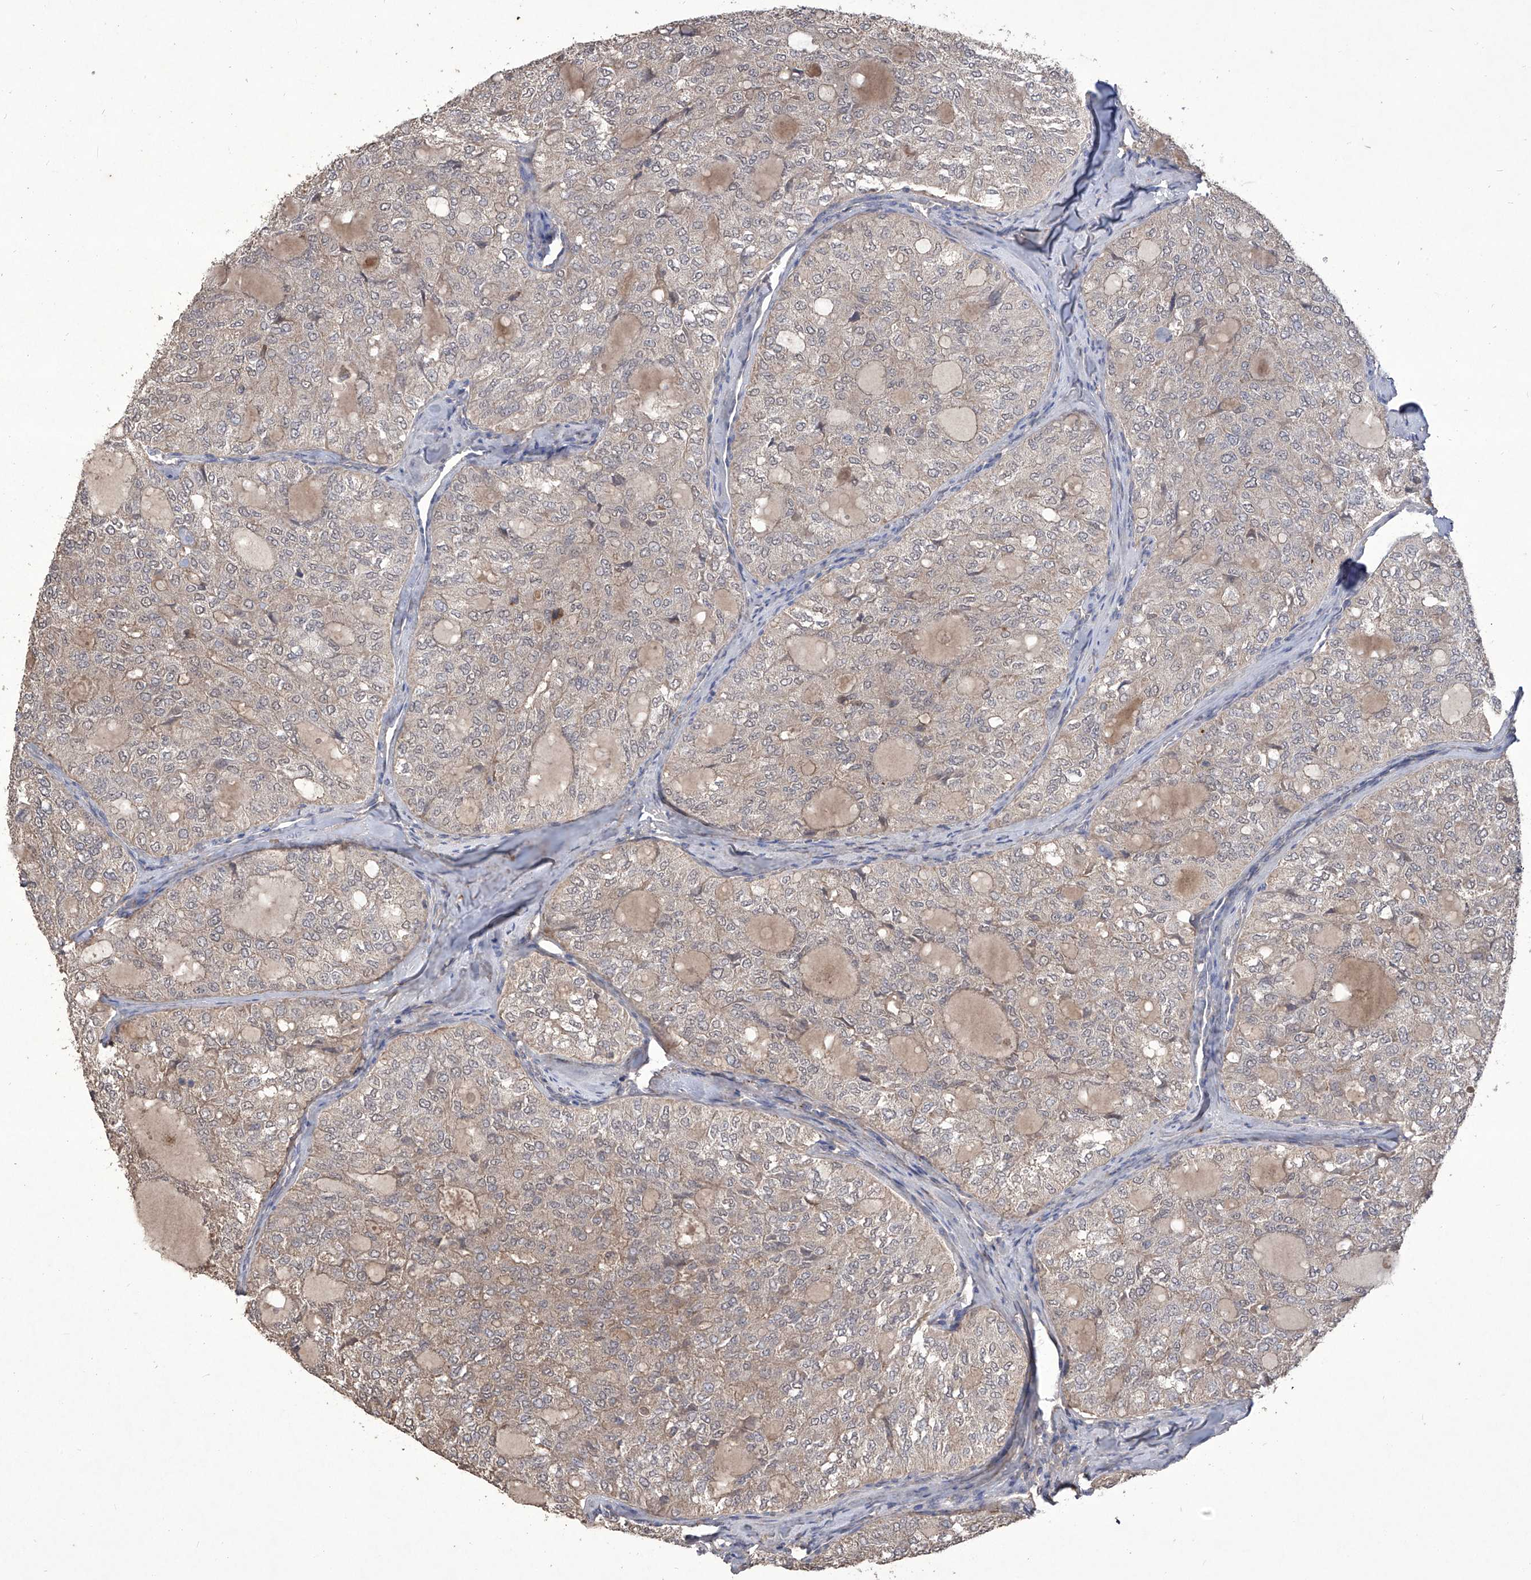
{"staining": {"intensity": "weak", "quantity": "<25%", "location": "cytoplasmic/membranous"}, "tissue": "thyroid cancer", "cell_type": "Tumor cells", "image_type": "cancer", "snomed": [{"axis": "morphology", "description": "Follicular adenoma carcinoma, NOS"}, {"axis": "topography", "description": "Thyroid gland"}], "caption": "This histopathology image is of thyroid cancer stained with IHC to label a protein in brown with the nuclei are counter-stained blue. There is no positivity in tumor cells.", "gene": "TXNIP", "patient": {"sex": "male", "age": 75}}